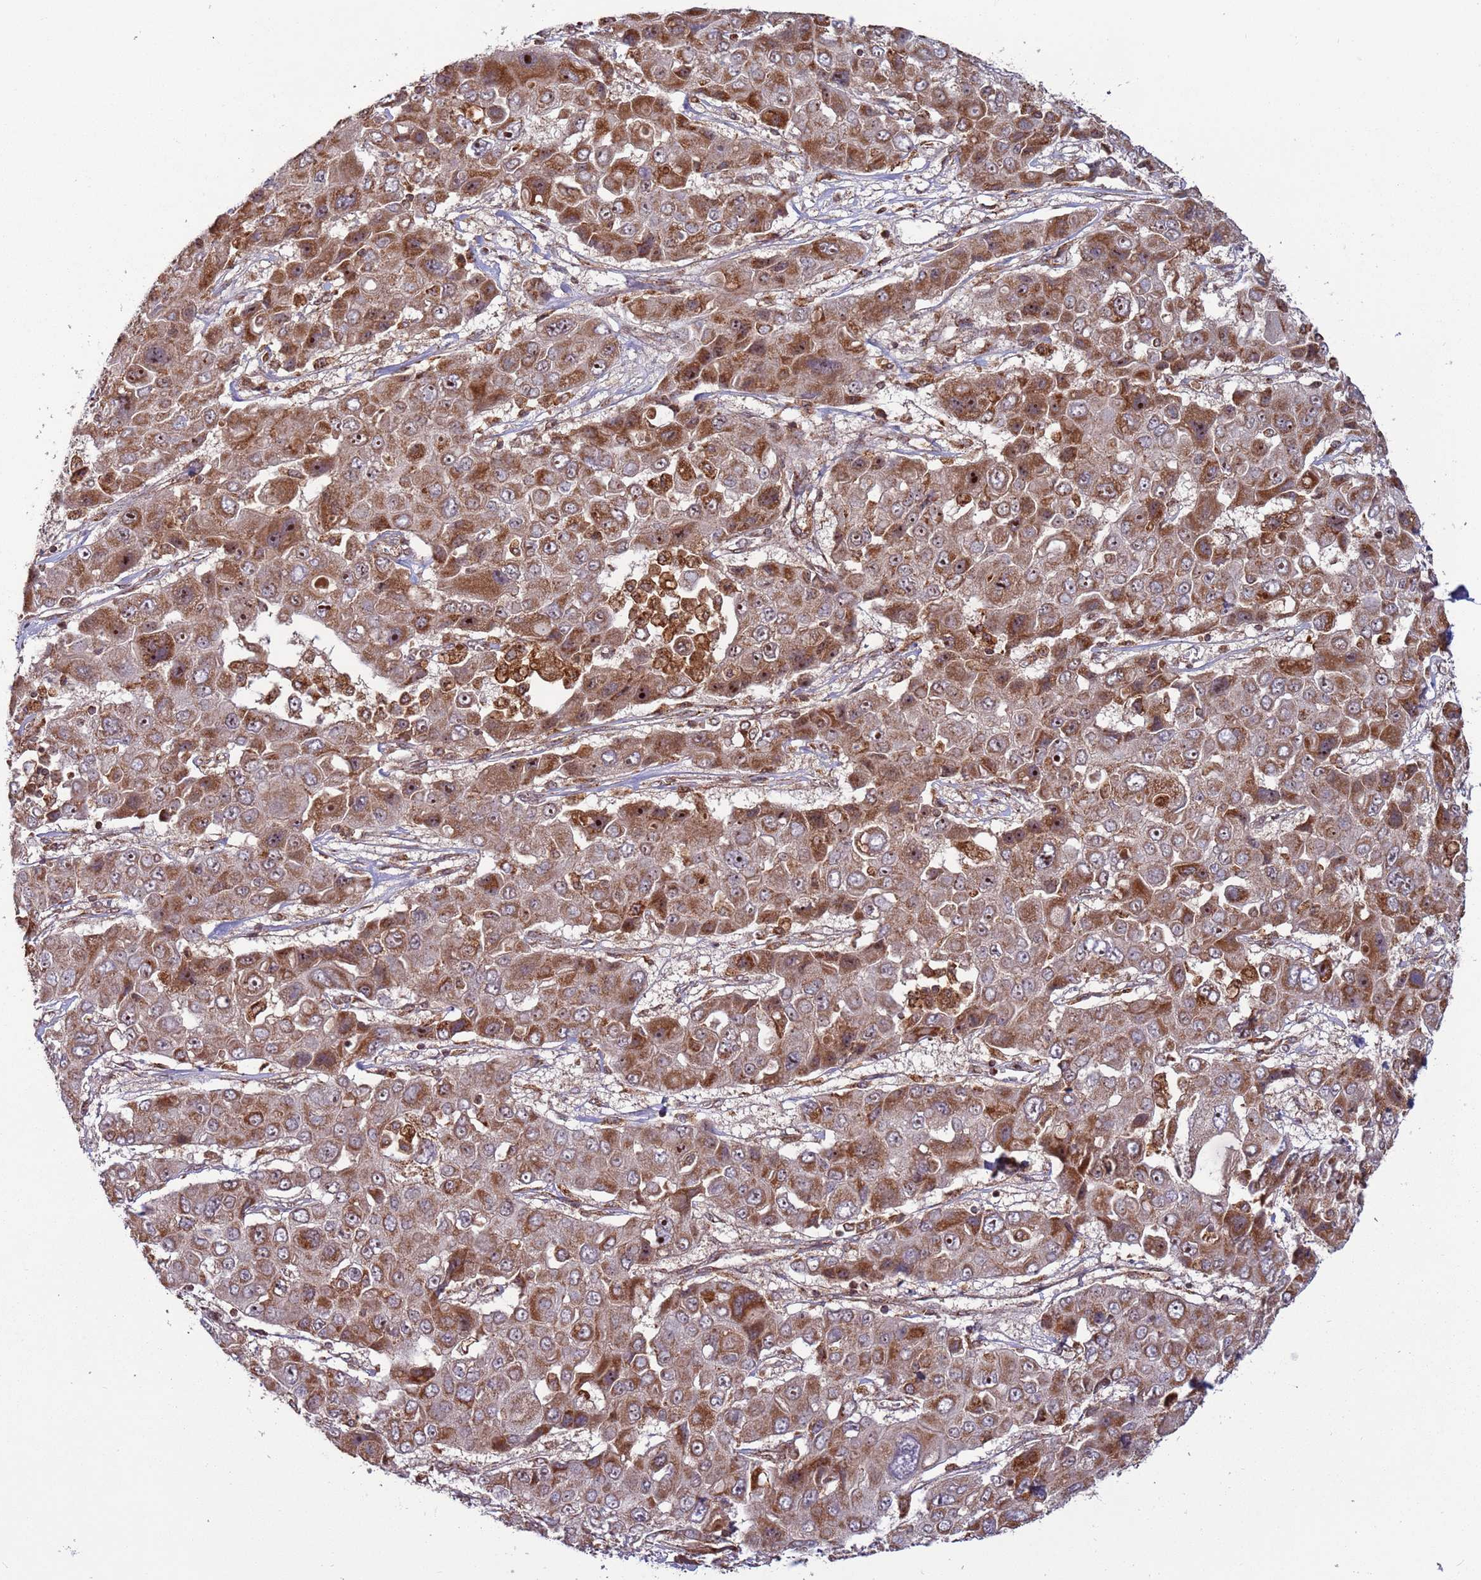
{"staining": {"intensity": "strong", "quantity": ">75%", "location": "cytoplasmic/membranous,nuclear"}, "tissue": "liver cancer", "cell_type": "Tumor cells", "image_type": "cancer", "snomed": [{"axis": "morphology", "description": "Cholangiocarcinoma"}, {"axis": "topography", "description": "Liver"}], "caption": "An image of human liver cholangiocarcinoma stained for a protein reveals strong cytoplasmic/membranous and nuclear brown staining in tumor cells.", "gene": "RCOR2", "patient": {"sex": "male", "age": 67}}